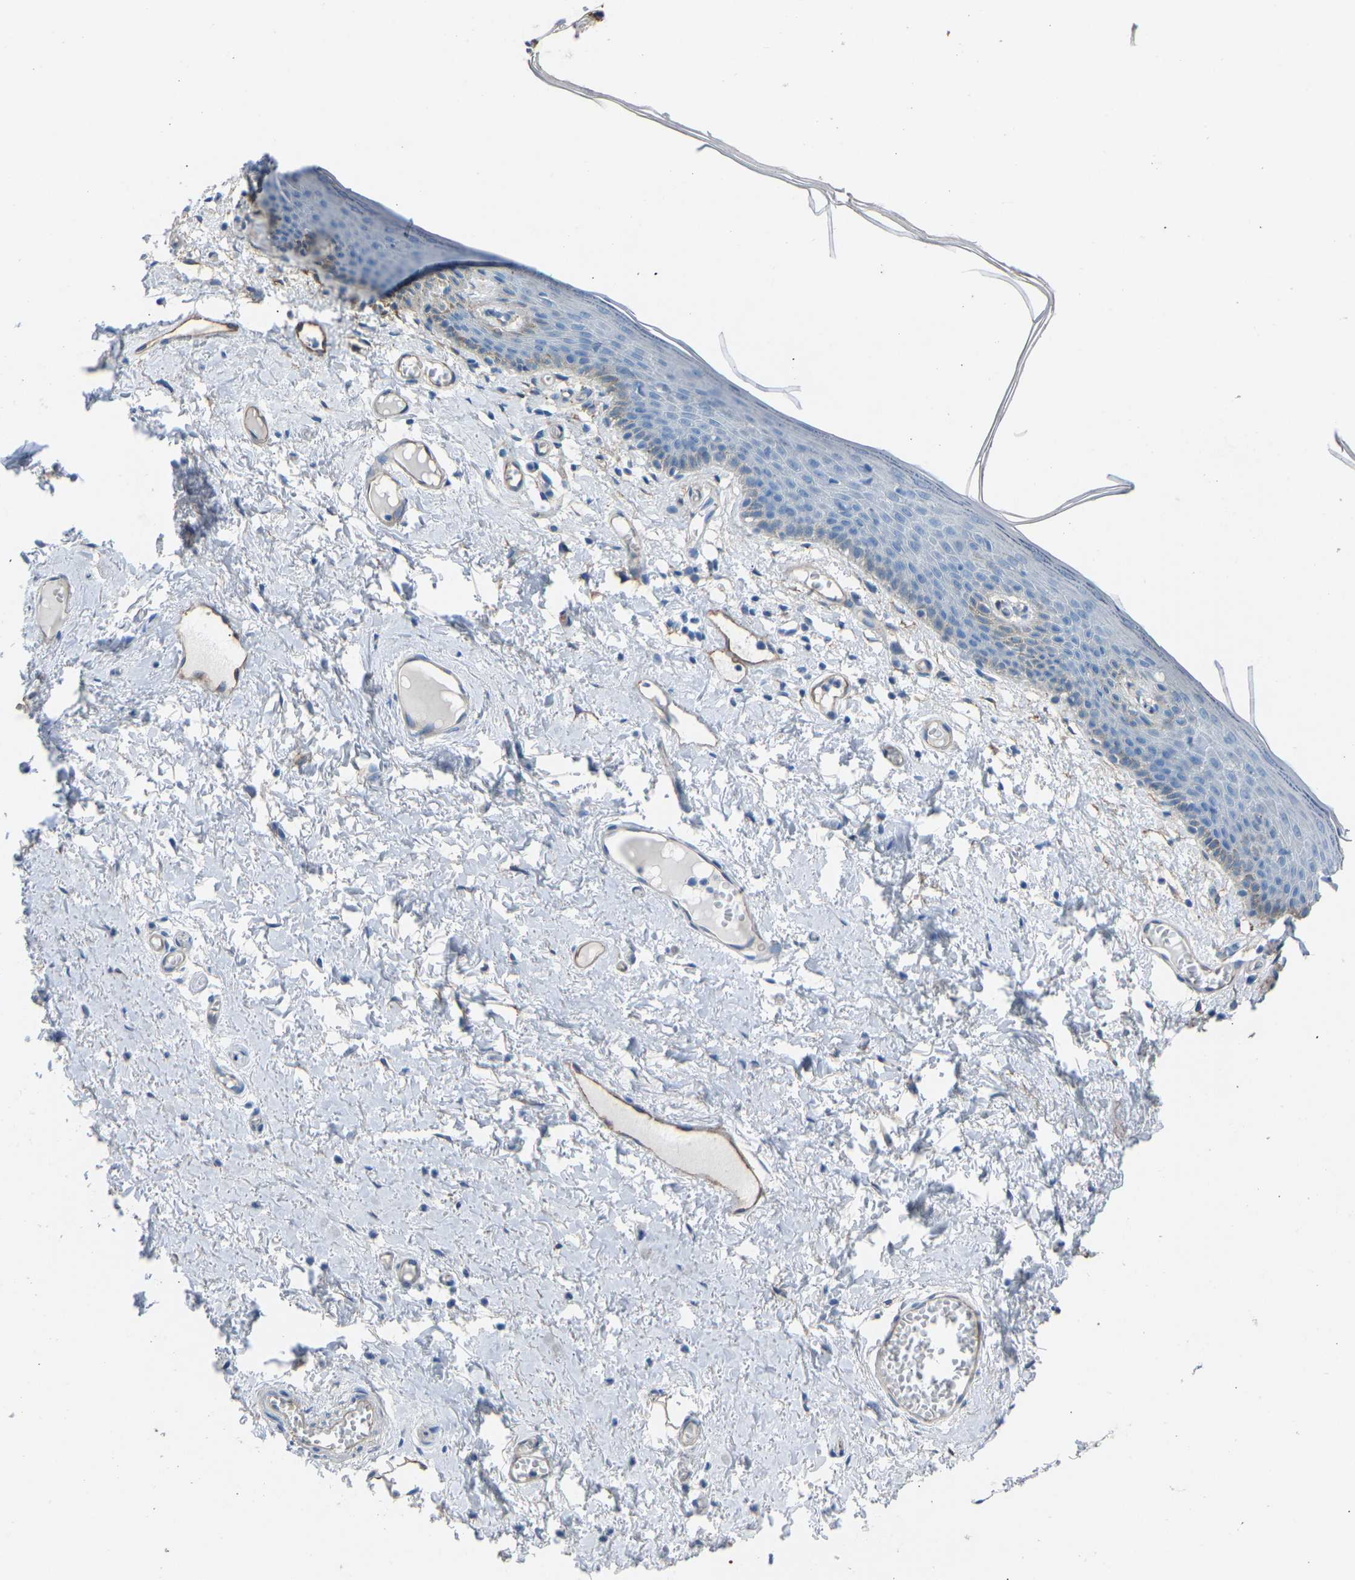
{"staining": {"intensity": "moderate", "quantity": "<25%", "location": "cytoplasmic/membranous"}, "tissue": "skin", "cell_type": "Epidermal cells", "image_type": "normal", "snomed": [{"axis": "morphology", "description": "Normal tissue, NOS"}, {"axis": "topography", "description": "Vulva"}], "caption": "Benign skin was stained to show a protein in brown. There is low levels of moderate cytoplasmic/membranous positivity in approximately <25% of epidermal cells. The staining was performed using DAB, with brown indicating positive protein expression. Nuclei are stained blue with hematoxylin.", "gene": "MYH10", "patient": {"sex": "female", "age": 54}}